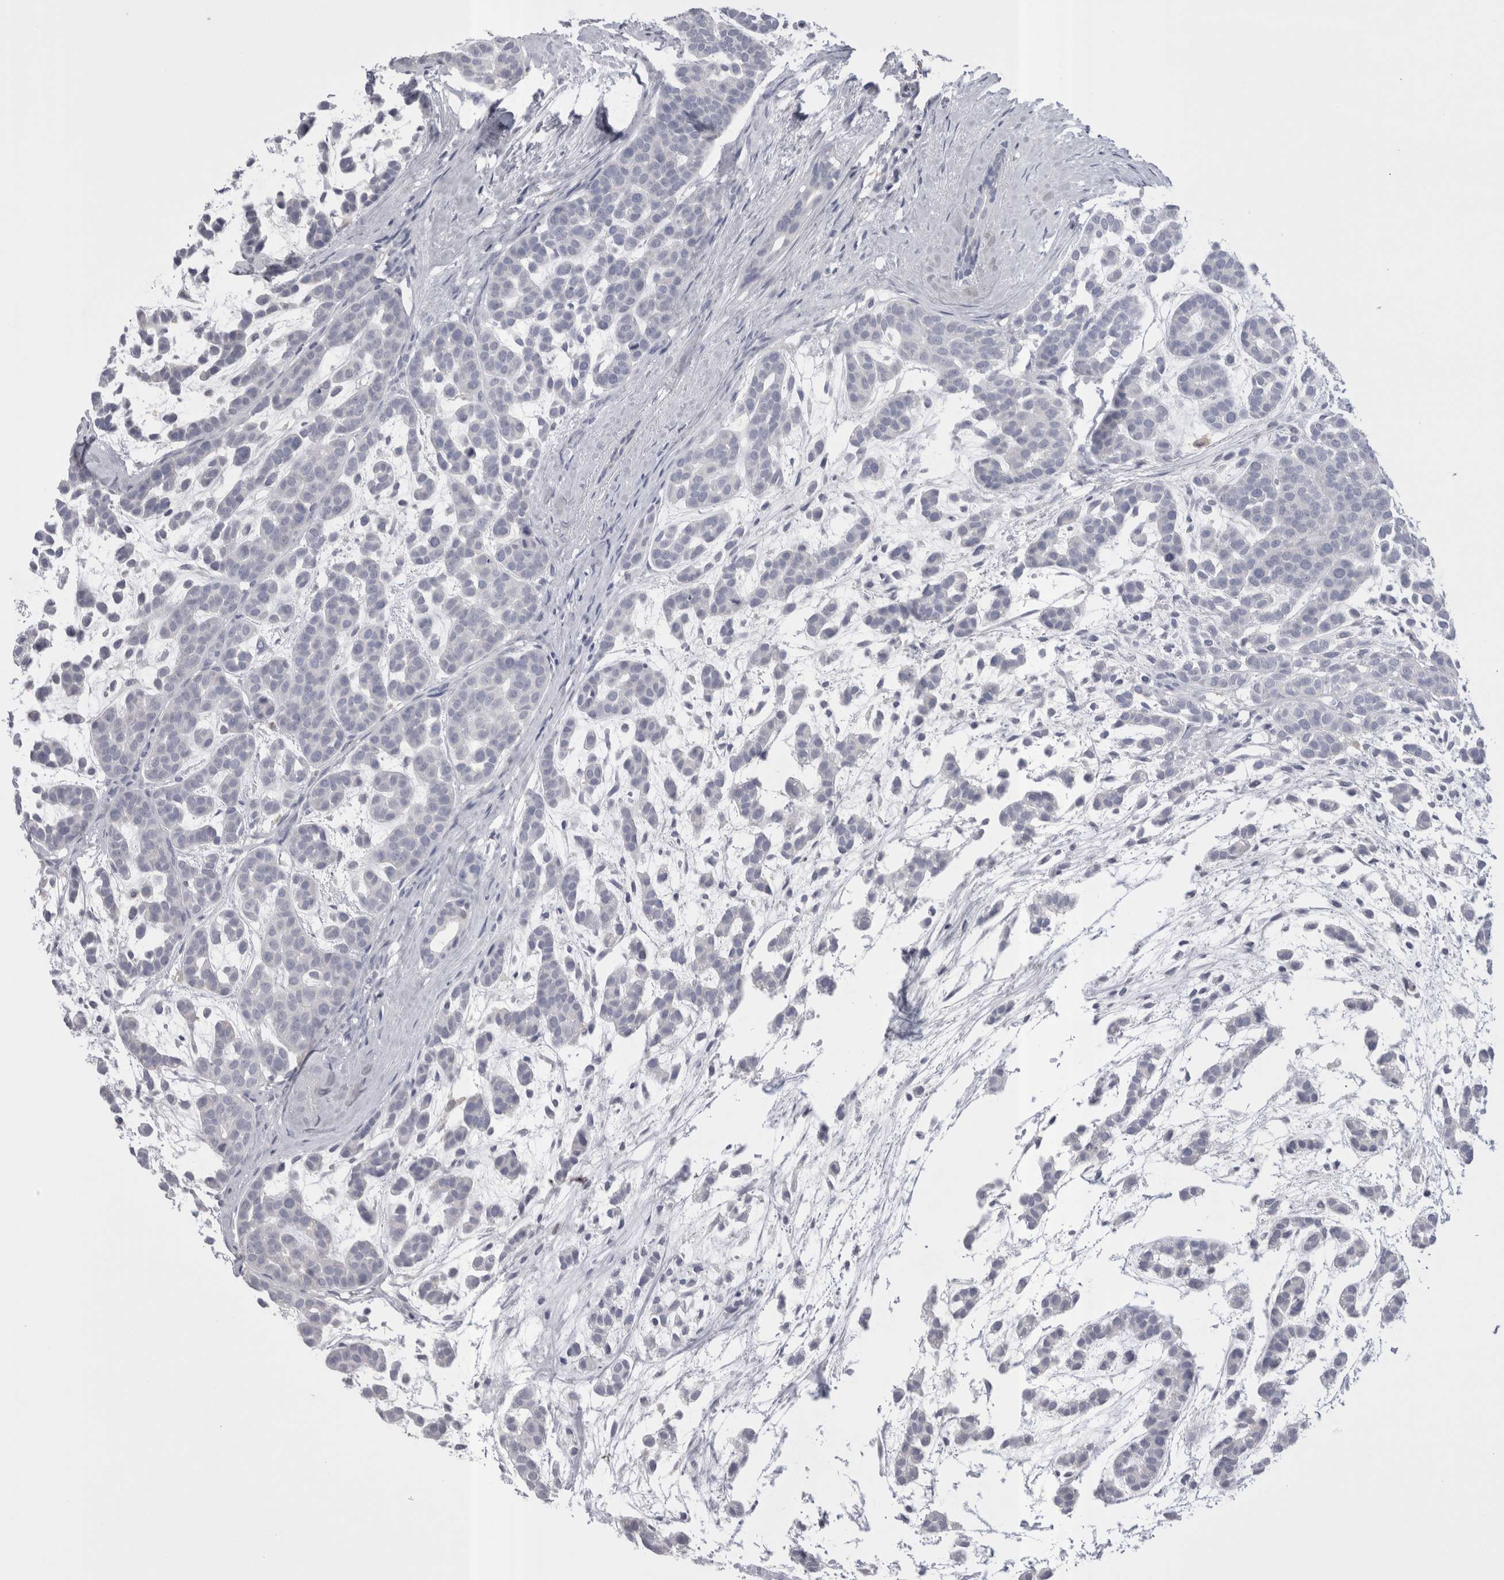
{"staining": {"intensity": "negative", "quantity": "none", "location": "none"}, "tissue": "head and neck cancer", "cell_type": "Tumor cells", "image_type": "cancer", "snomed": [{"axis": "morphology", "description": "Adenocarcinoma, NOS"}, {"axis": "morphology", "description": "Adenoma, NOS"}, {"axis": "topography", "description": "Head-Neck"}], "caption": "Protein analysis of head and neck adenoma shows no significant expression in tumor cells.", "gene": "SUCNR1", "patient": {"sex": "female", "age": 55}}